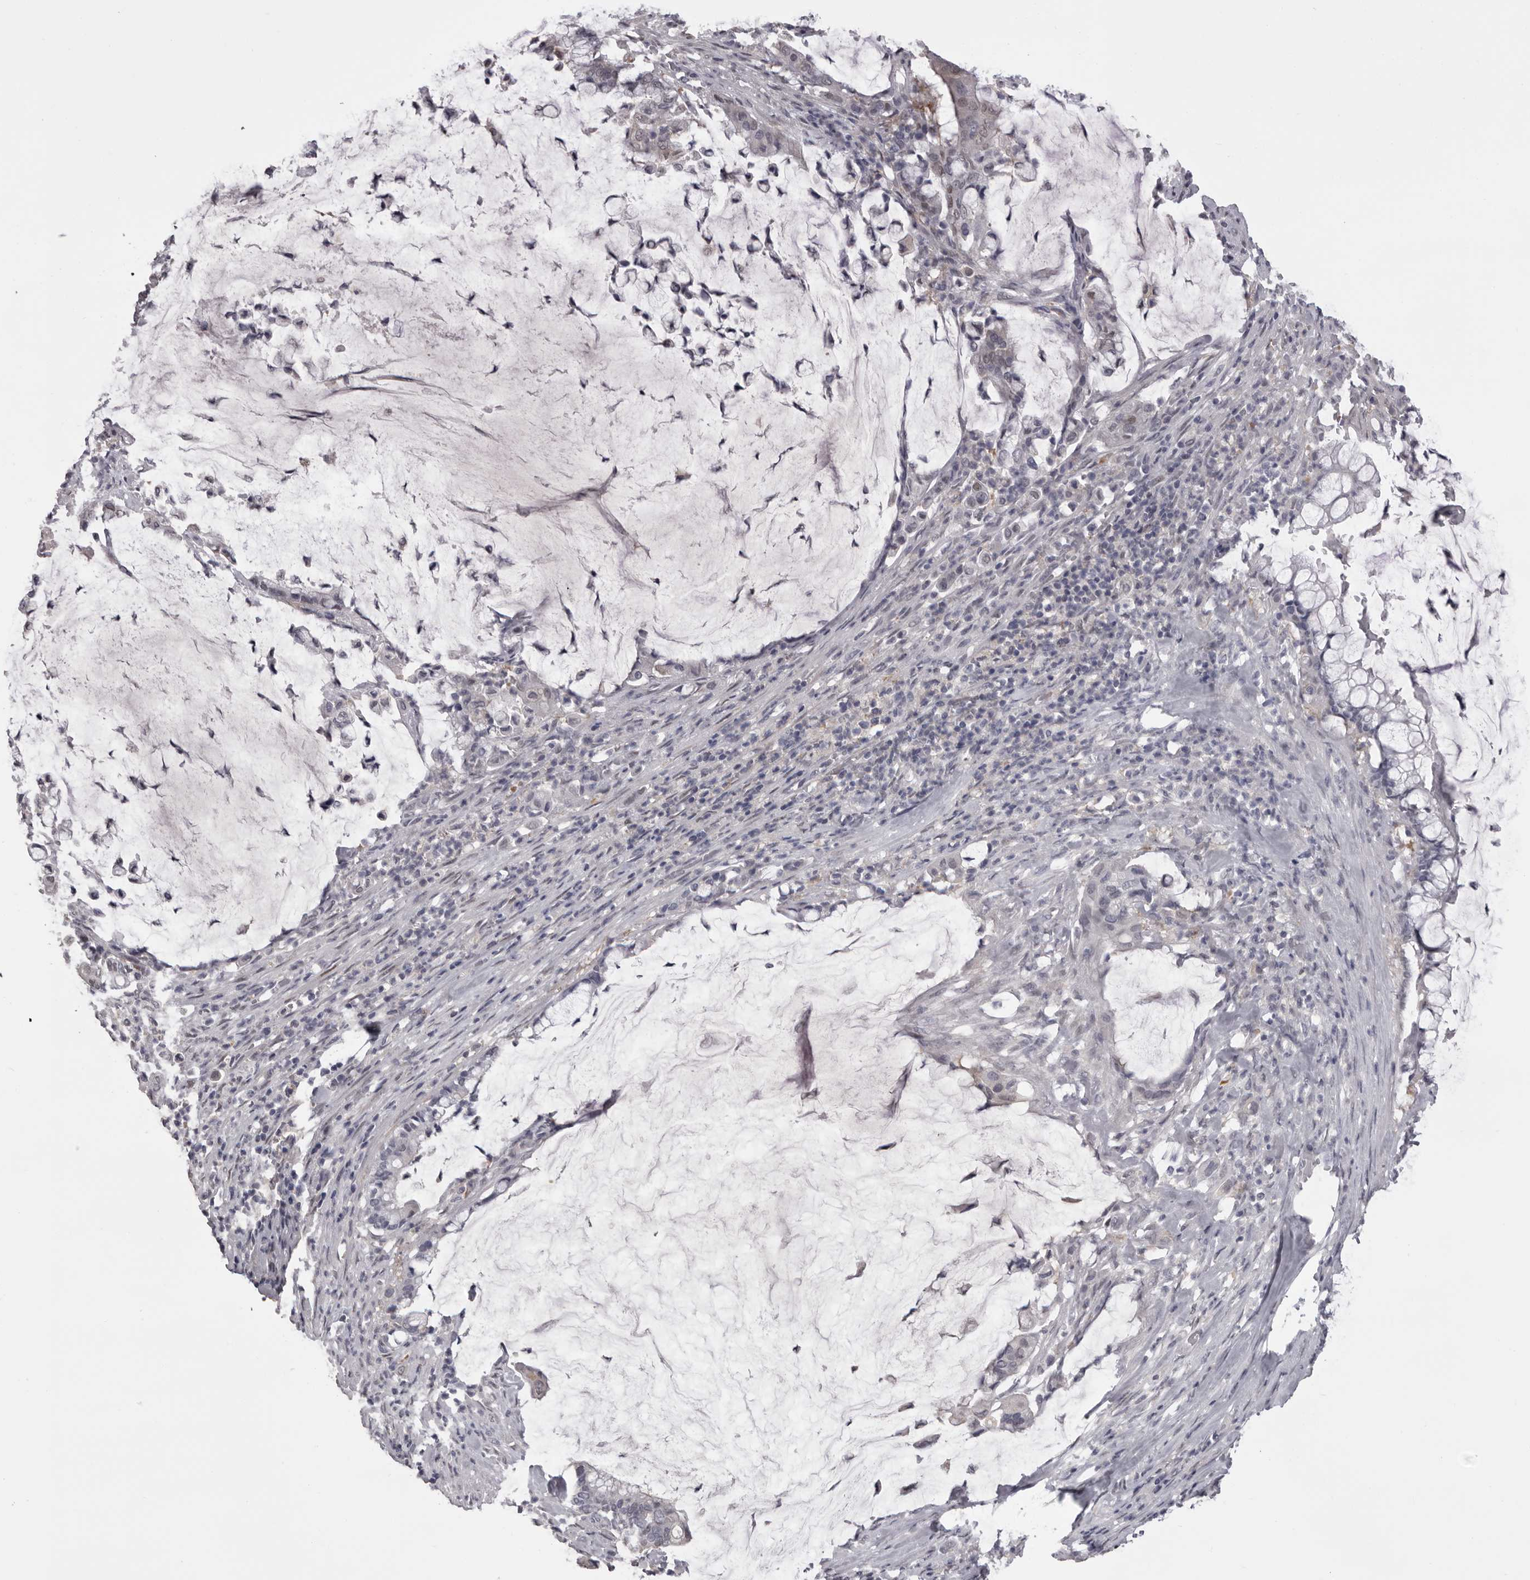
{"staining": {"intensity": "negative", "quantity": "none", "location": "none"}, "tissue": "pancreatic cancer", "cell_type": "Tumor cells", "image_type": "cancer", "snomed": [{"axis": "morphology", "description": "Adenocarcinoma, NOS"}, {"axis": "topography", "description": "Pancreas"}], "caption": "DAB immunohistochemical staining of human adenocarcinoma (pancreatic) reveals no significant positivity in tumor cells. The staining was performed using DAB (3,3'-diaminobenzidine) to visualize the protein expression in brown, while the nuclei were stained in blue with hematoxylin (Magnification: 20x).", "gene": "MDH1", "patient": {"sex": "male", "age": 41}}